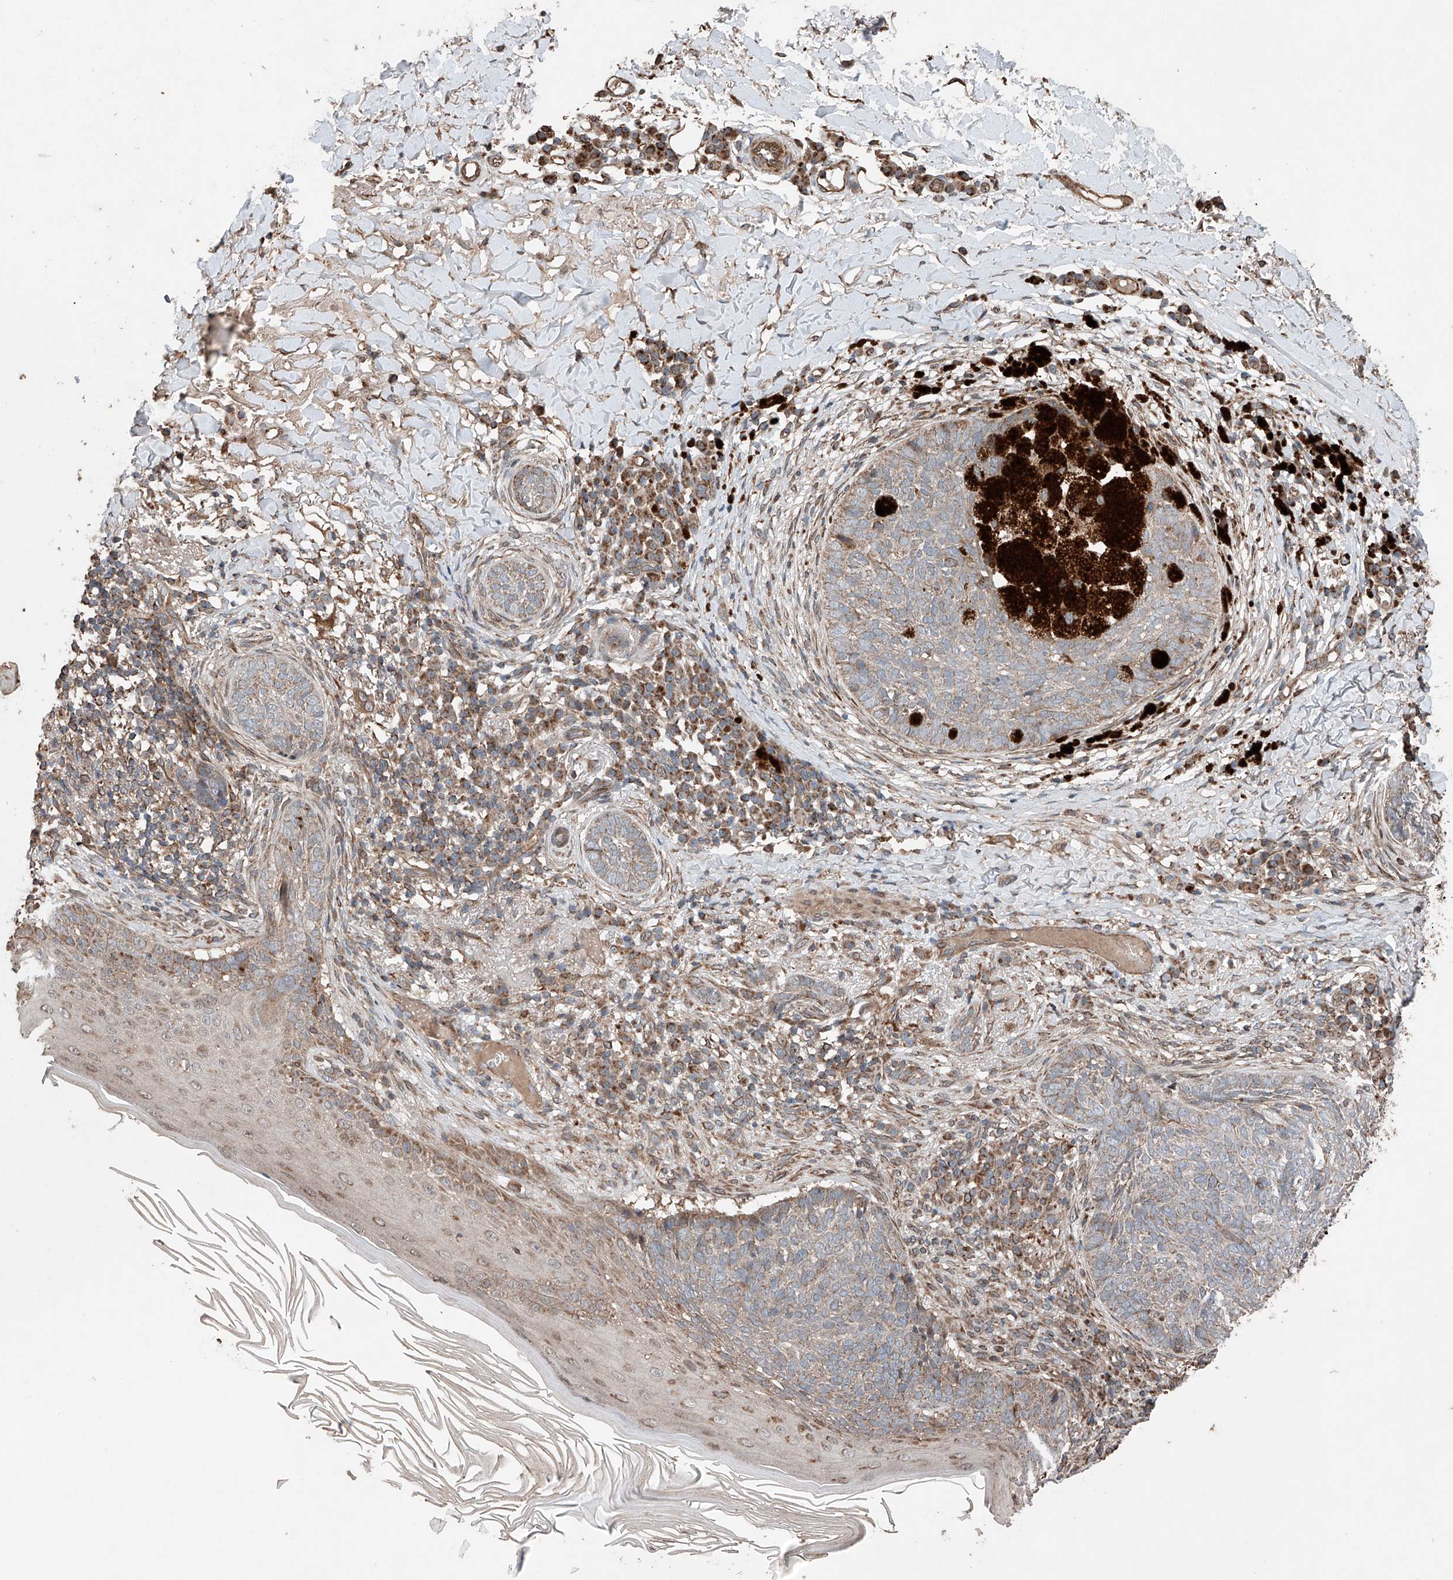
{"staining": {"intensity": "weak", "quantity": "25%-75%", "location": "cytoplasmic/membranous"}, "tissue": "skin cancer", "cell_type": "Tumor cells", "image_type": "cancer", "snomed": [{"axis": "morphology", "description": "Basal cell carcinoma"}, {"axis": "topography", "description": "Skin"}], "caption": "Immunohistochemical staining of basal cell carcinoma (skin) demonstrates low levels of weak cytoplasmic/membranous staining in approximately 25%-75% of tumor cells.", "gene": "AP4B1", "patient": {"sex": "male", "age": 85}}